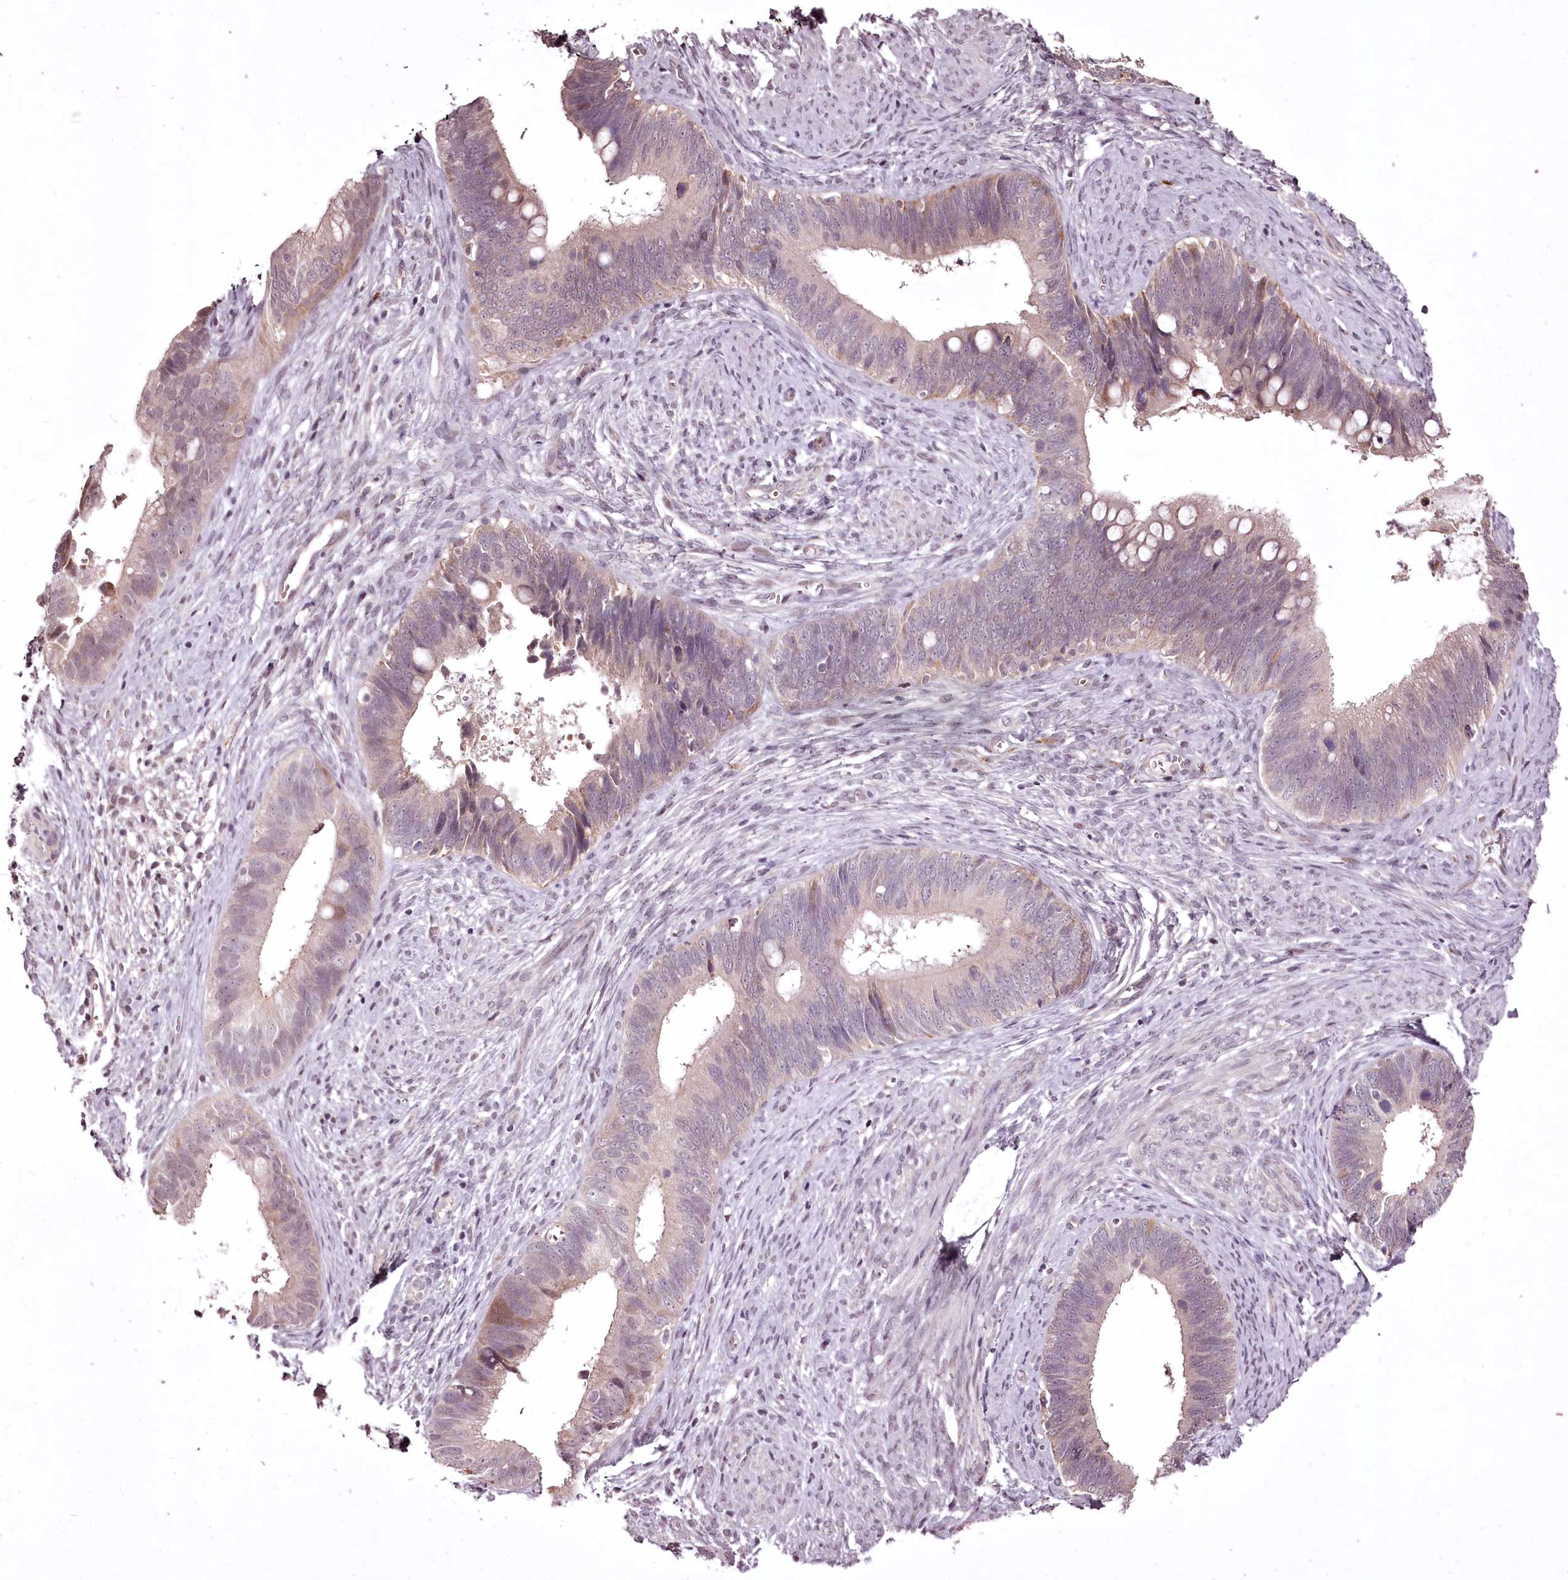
{"staining": {"intensity": "negative", "quantity": "none", "location": "none"}, "tissue": "cervical cancer", "cell_type": "Tumor cells", "image_type": "cancer", "snomed": [{"axis": "morphology", "description": "Adenocarcinoma, NOS"}, {"axis": "topography", "description": "Cervix"}], "caption": "Tumor cells are negative for protein expression in human cervical cancer (adenocarcinoma). The staining is performed using DAB (3,3'-diaminobenzidine) brown chromogen with nuclei counter-stained in using hematoxylin.", "gene": "ADRA1D", "patient": {"sex": "female", "age": 42}}